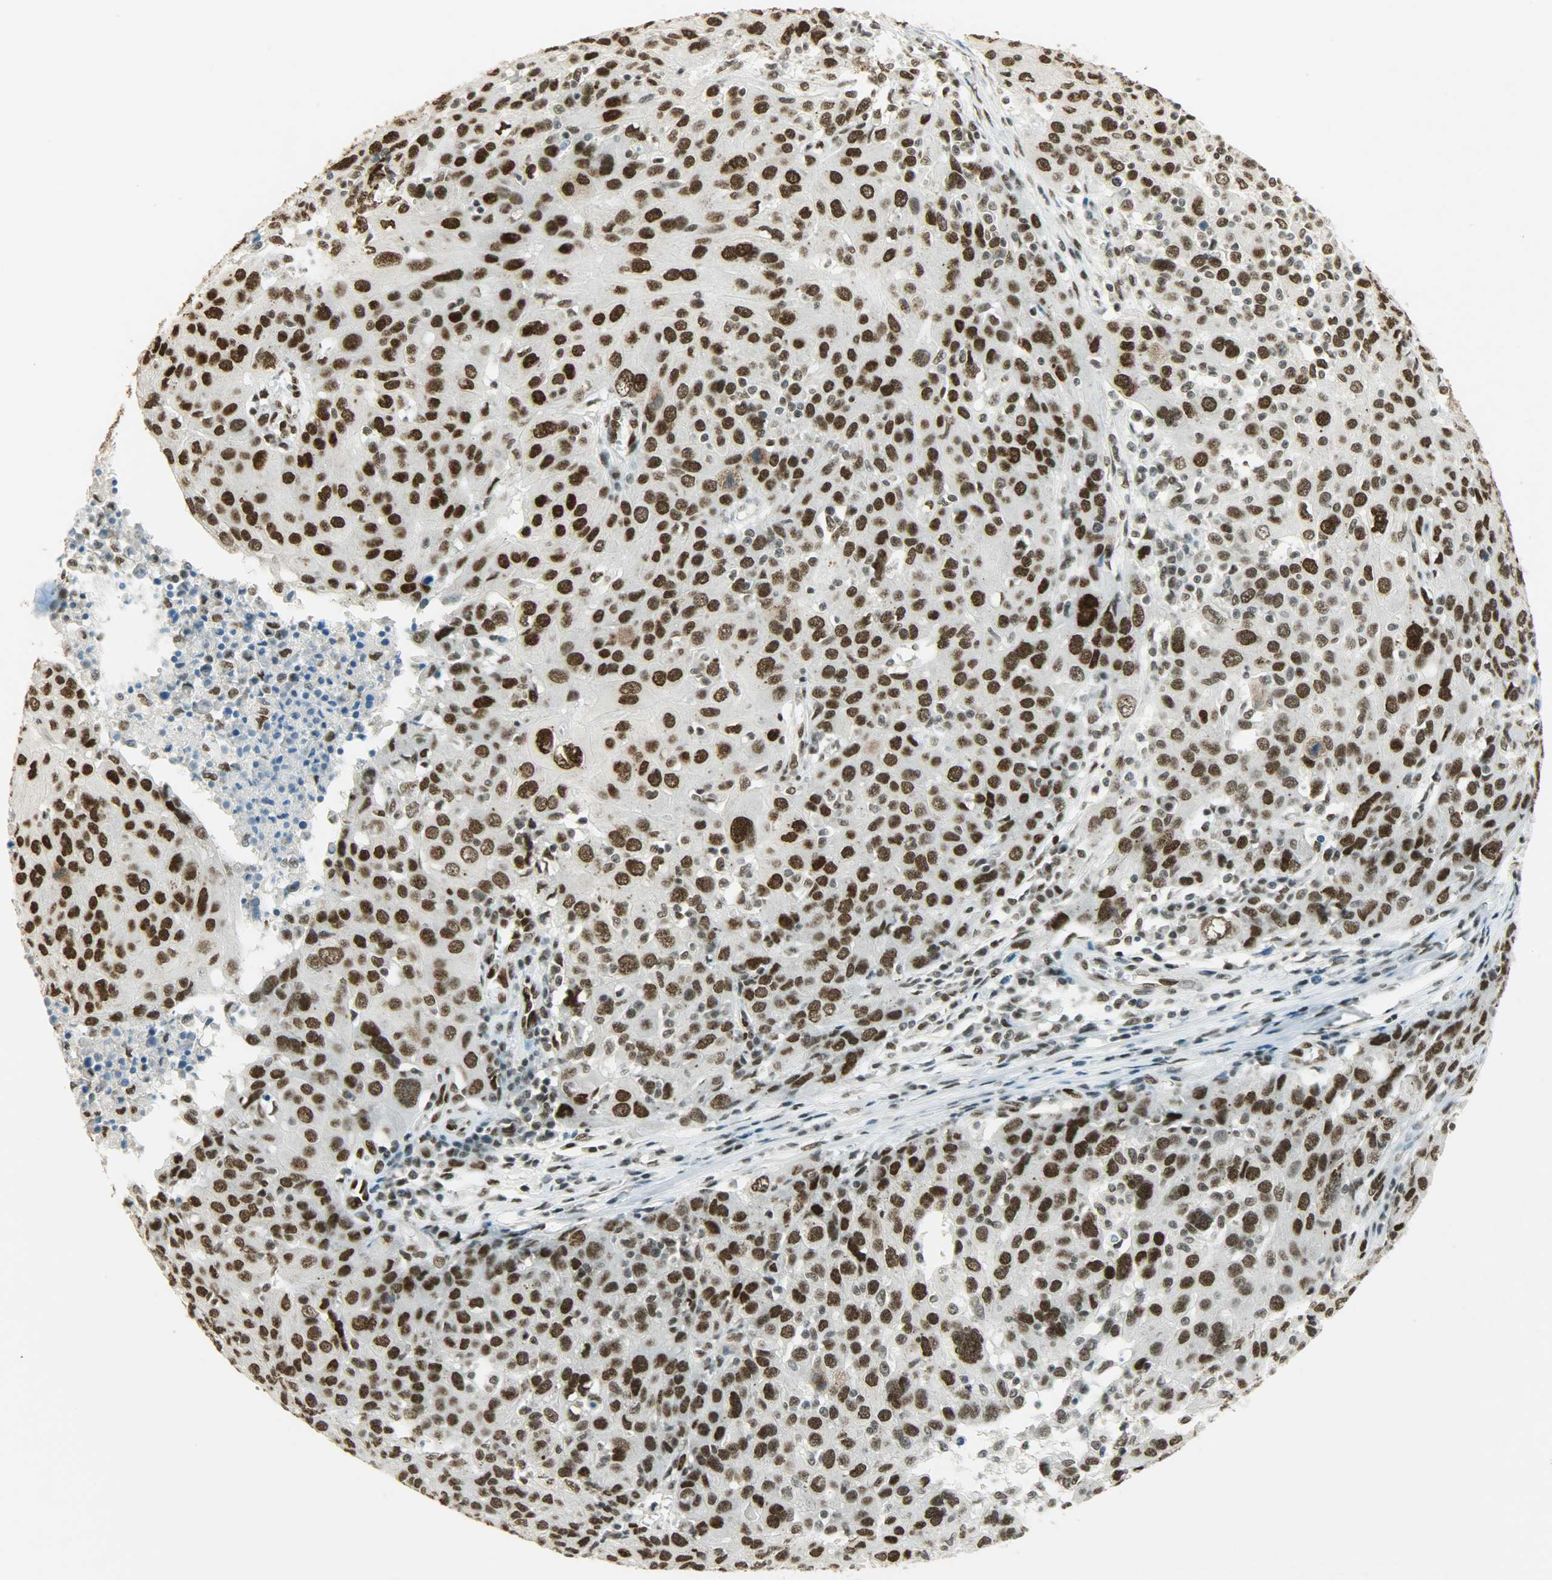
{"staining": {"intensity": "strong", "quantity": ">75%", "location": "nuclear"}, "tissue": "ovarian cancer", "cell_type": "Tumor cells", "image_type": "cancer", "snomed": [{"axis": "morphology", "description": "Carcinoma, endometroid"}, {"axis": "topography", "description": "Ovary"}], "caption": "A brown stain labels strong nuclear expression of a protein in endometroid carcinoma (ovarian) tumor cells. The staining is performed using DAB (3,3'-diaminobenzidine) brown chromogen to label protein expression. The nuclei are counter-stained blue using hematoxylin.", "gene": "MYEF2", "patient": {"sex": "female", "age": 50}}